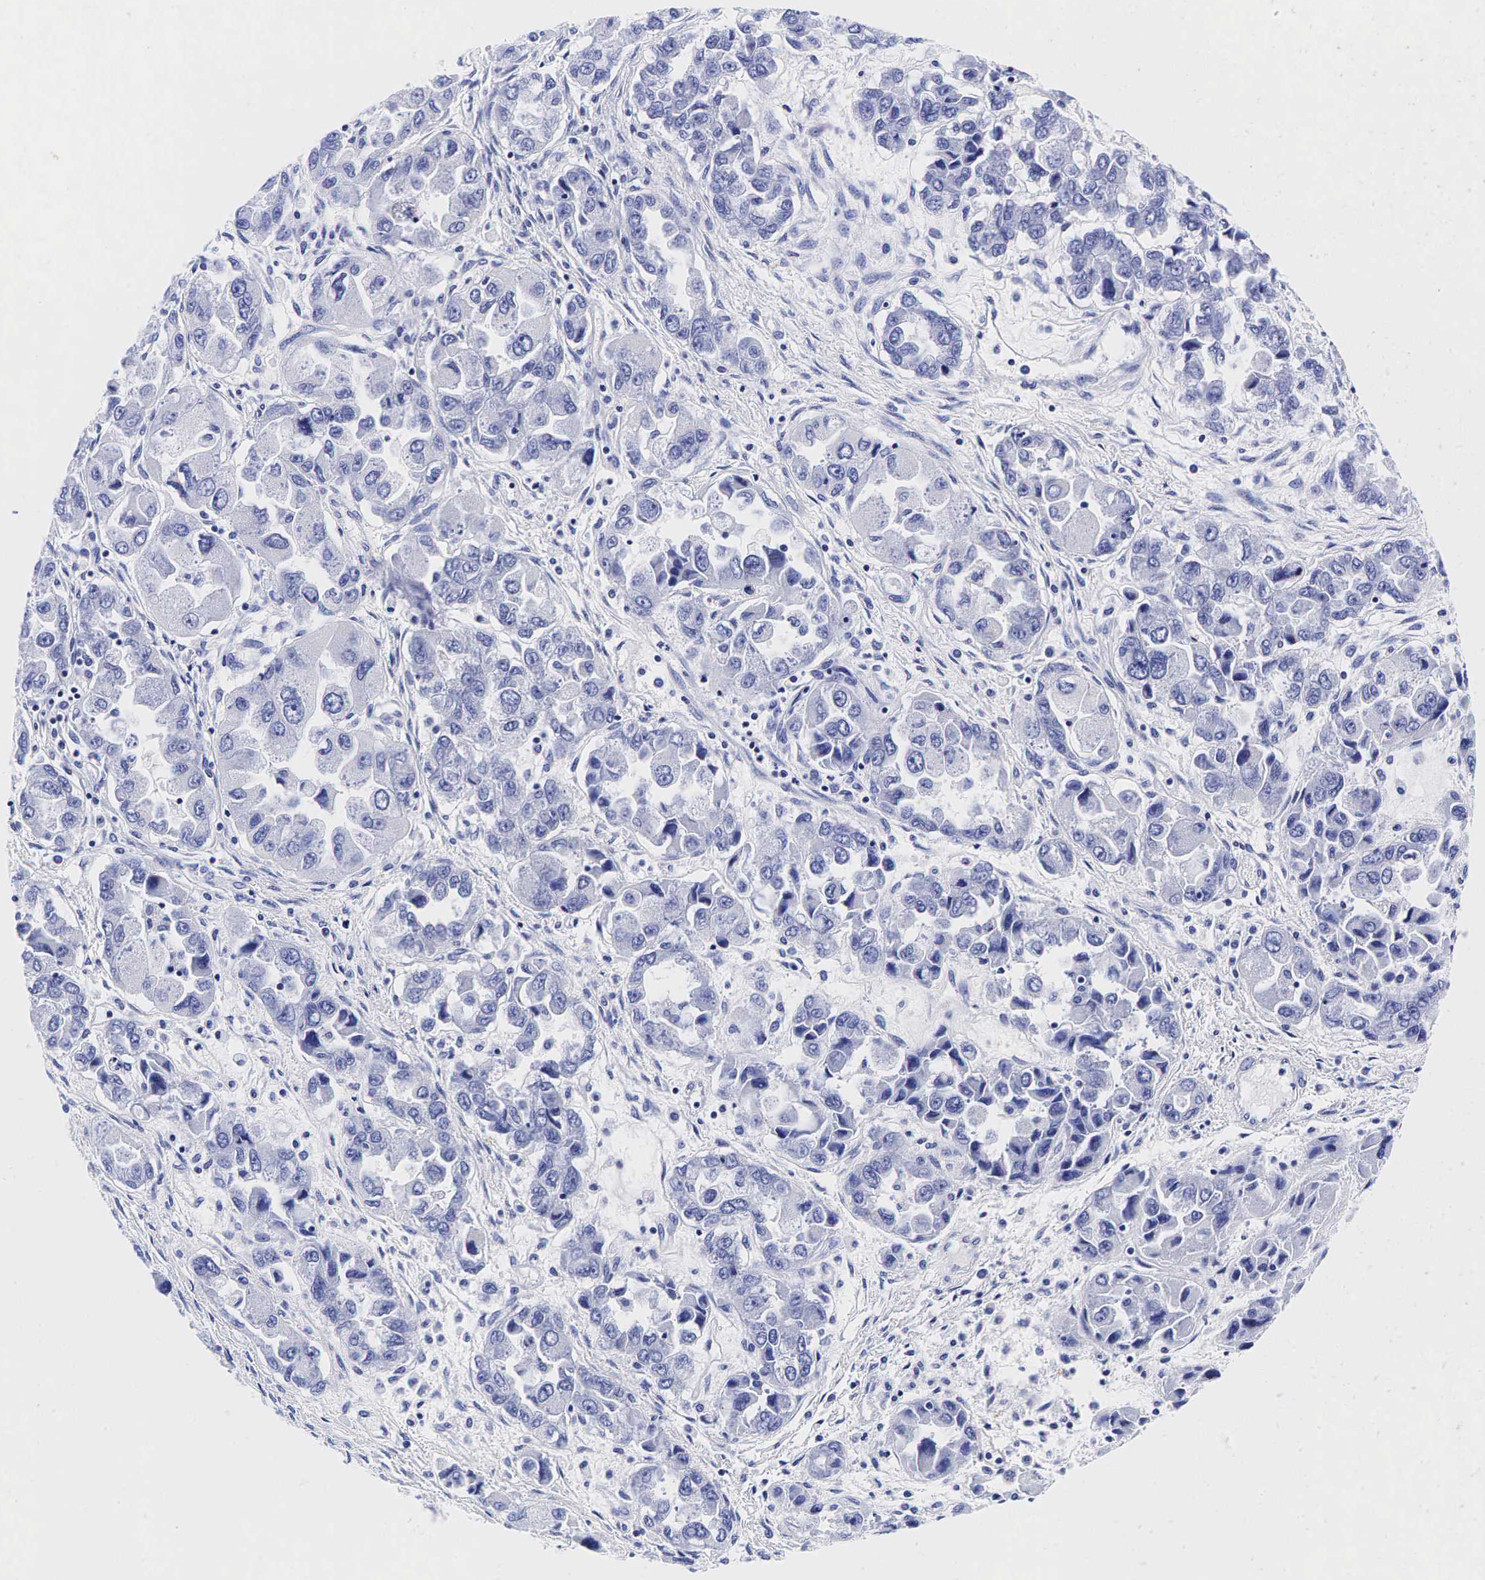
{"staining": {"intensity": "negative", "quantity": "none", "location": "none"}, "tissue": "ovarian cancer", "cell_type": "Tumor cells", "image_type": "cancer", "snomed": [{"axis": "morphology", "description": "Cystadenocarcinoma, serous, NOS"}, {"axis": "topography", "description": "Ovary"}], "caption": "Ovarian cancer was stained to show a protein in brown. There is no significant staining in tumor cells.", "gene": "GCG", "patient": {"sex": "female", "age": 84}}